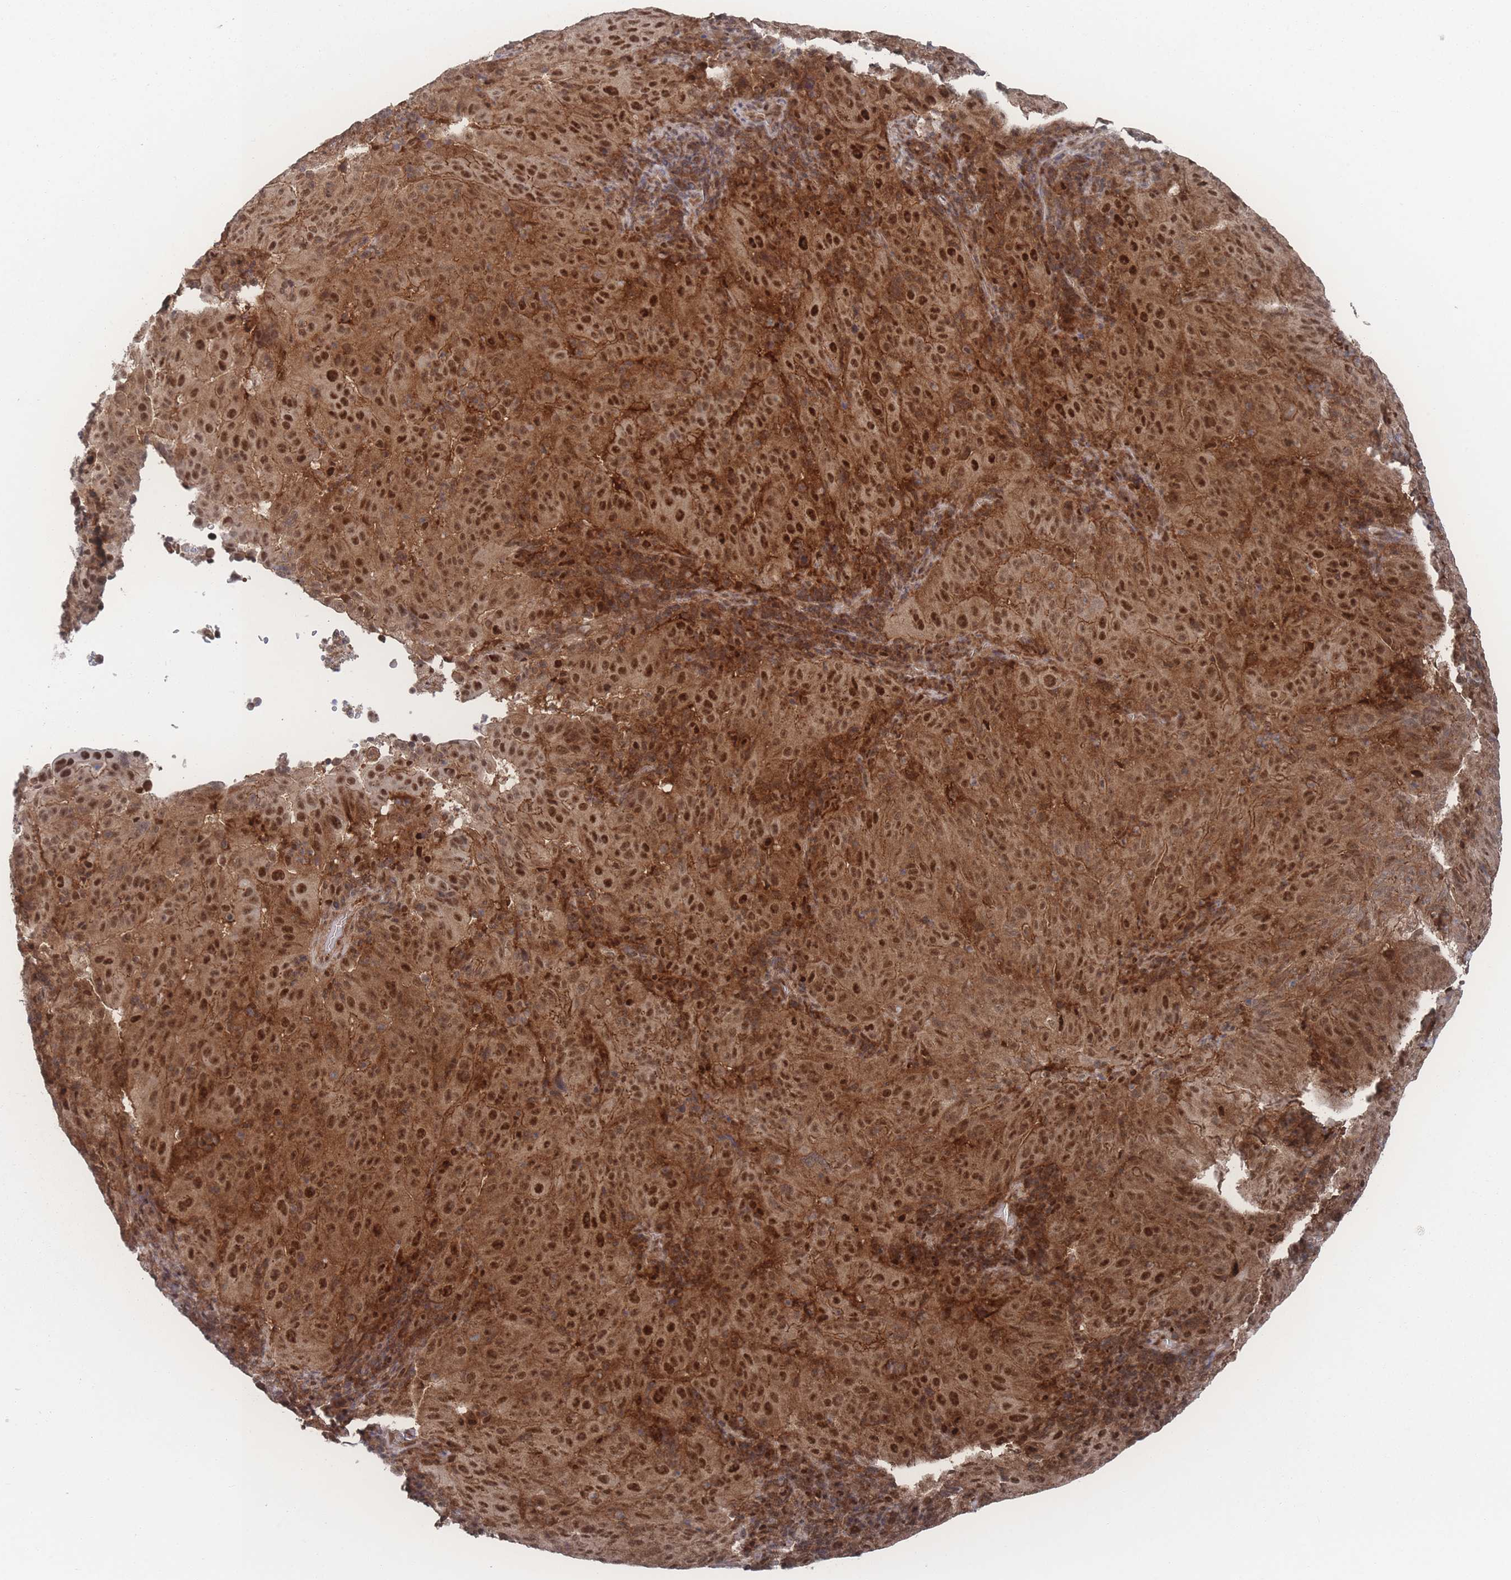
{"staining": {"intensity": "moderate", "quantity": ">75%", "location": "cytoplasmic/membranous,nuclear"}, "tissue": "pancreatic cancer", "cell_type": "Tumor cells", "image_type": "cancer", "snomed": [{"axis": "morphology", "description": "Adenocarcinoma, NOS"}, {"axis": "topography", "description": "Pancreas"}], "caption": "Human adenocarcinoma (pancreatic) stained with a brown dye exhibits moderate cytoplasmic/membranous and nuclear positive staining in about >75% of tumor cells.", "gene": "PSMA1", "patient": {"sex": "male", "age": 63}}